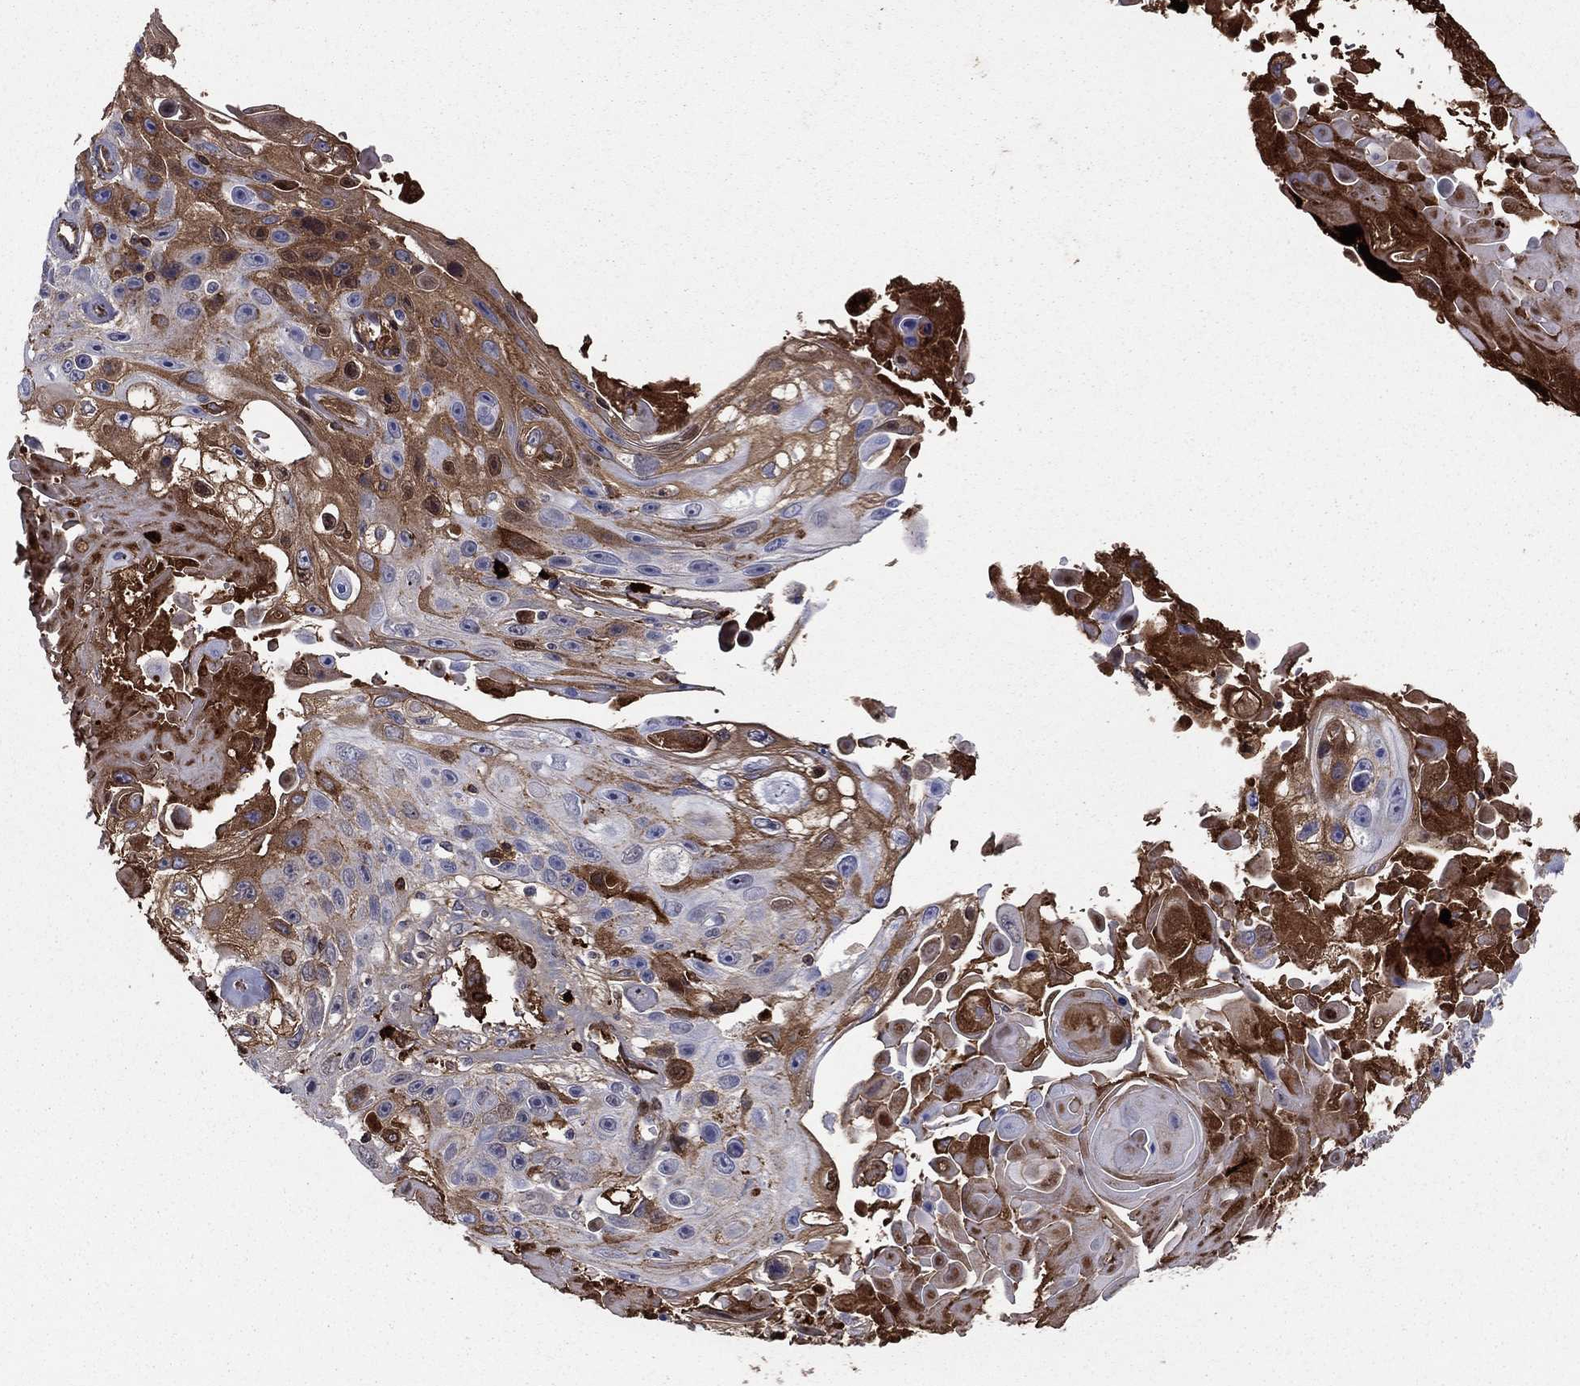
{"staining": {"intensity": "strong", "quantity": "25%-75%", "location": "cytoplasmic/membranous"}, "tissue": "skin cancer", "cell_type": "Tumor cells", "image_type": "cancer", "snomed": [{"axis": "morphology", "description": "Squamous cell carcinoma, NOS"}, {"axis": "topography", "description": "Skin"}], "caption": "Immunohistochemical staining of skin cancer demonstrates high levels of strong cytoplasmic/membranous staining in approximately 25%-75% of tumor cells. Immunohistochemistry (ihc) stains the protein in brown and the nuclei are stained blue.", "gene": "HPX", "patient": {"sex": "male", "age": 82}}